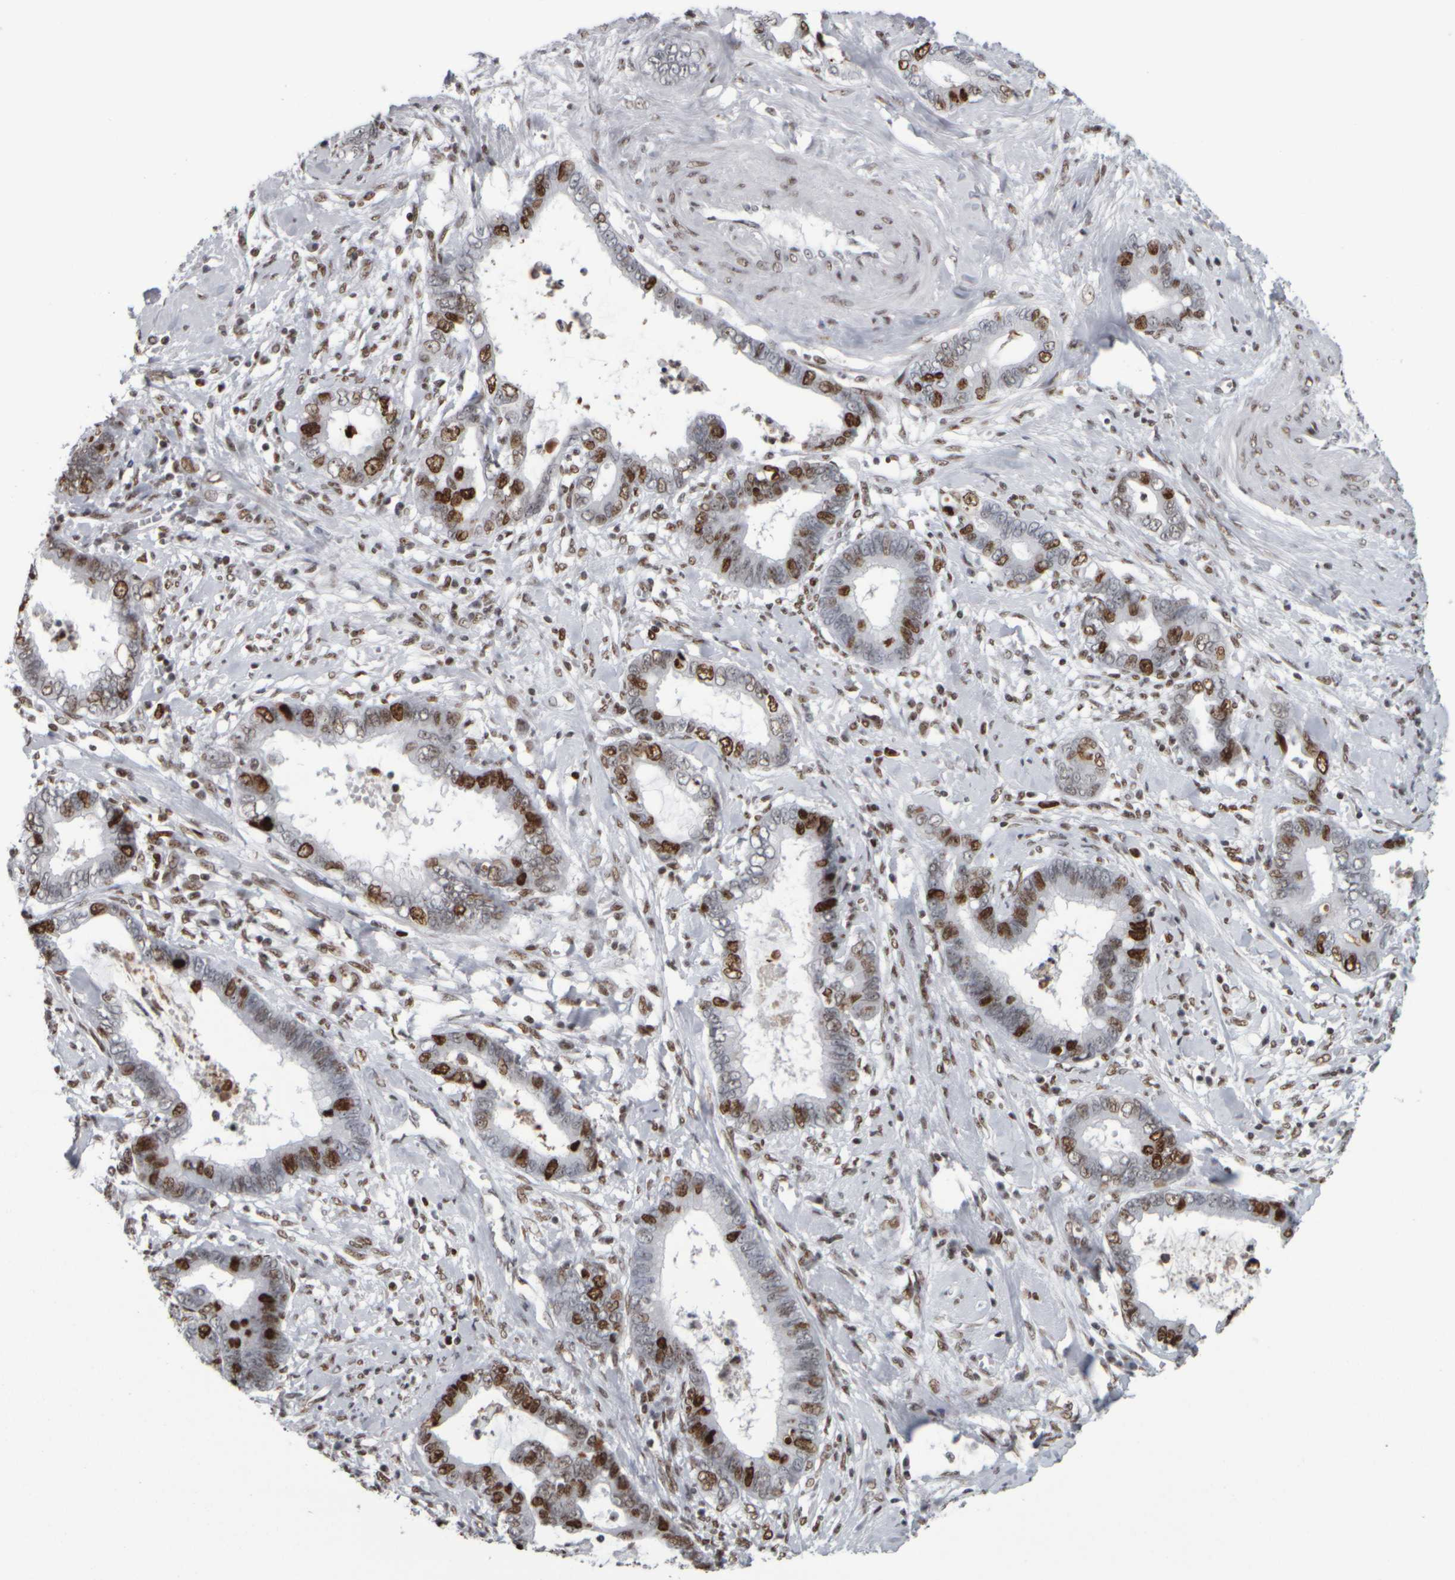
{"staining": {"intensity": "strong", "quantity": "25%-75%", "location": "nuclear"}, "tissue": "cervical cancer", "cell_type": "Tumor cells", "image_type": "cancer", "snomed": [{"axis": "morphology", "description": "Adenocarcinoma, NOS"}, {"axis": "topography", "description": "Cervix"}], "caption": "Cervical cancer stained with DAB immunohistochemistry (IHC) shows high levels of strong nuclear expression in about 25%-75% of tumor cells.", "gene": "TOP2B", "patient": {"sex": "female", "age": 44}}